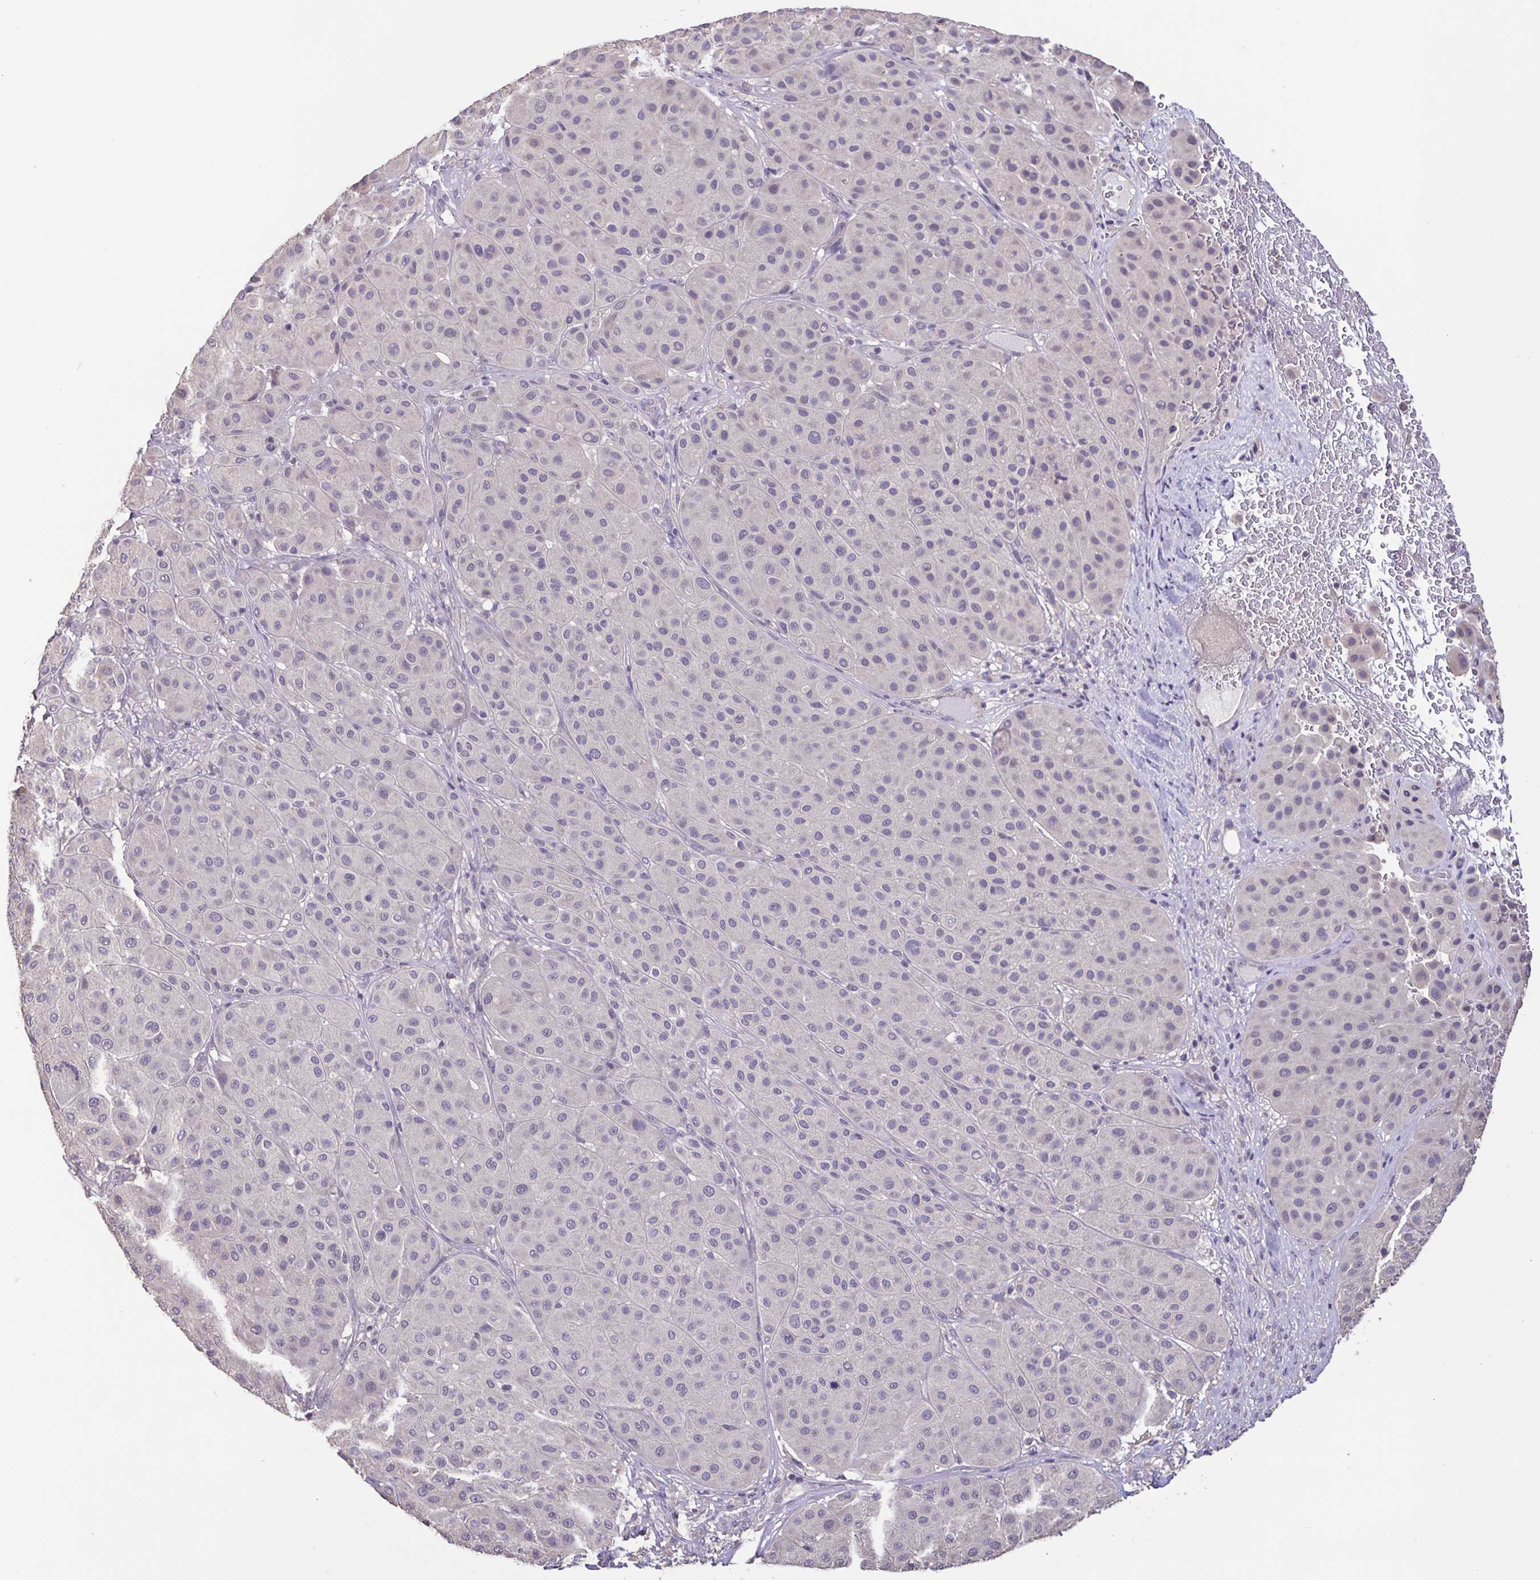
{"staining": {"intensity": "negative", "quantity": "none", "location": "none"}, "tissue": "melanoma", "cell_type": "Tumor cells", "image_type": "cancer", "snomed": [{"axis": "morphology", "description": "Malignant melanoma, Metastatic site"}, {"axis": "topography", "description": "Smooth muscle"}], "caption": "Malignant melanoma (metastatic site) stained for a protein using immunohistochemistry exhibits no expression tumor cells.", "gene": "ACTRT2", "patient": {"sex": "male", "age": 41}}